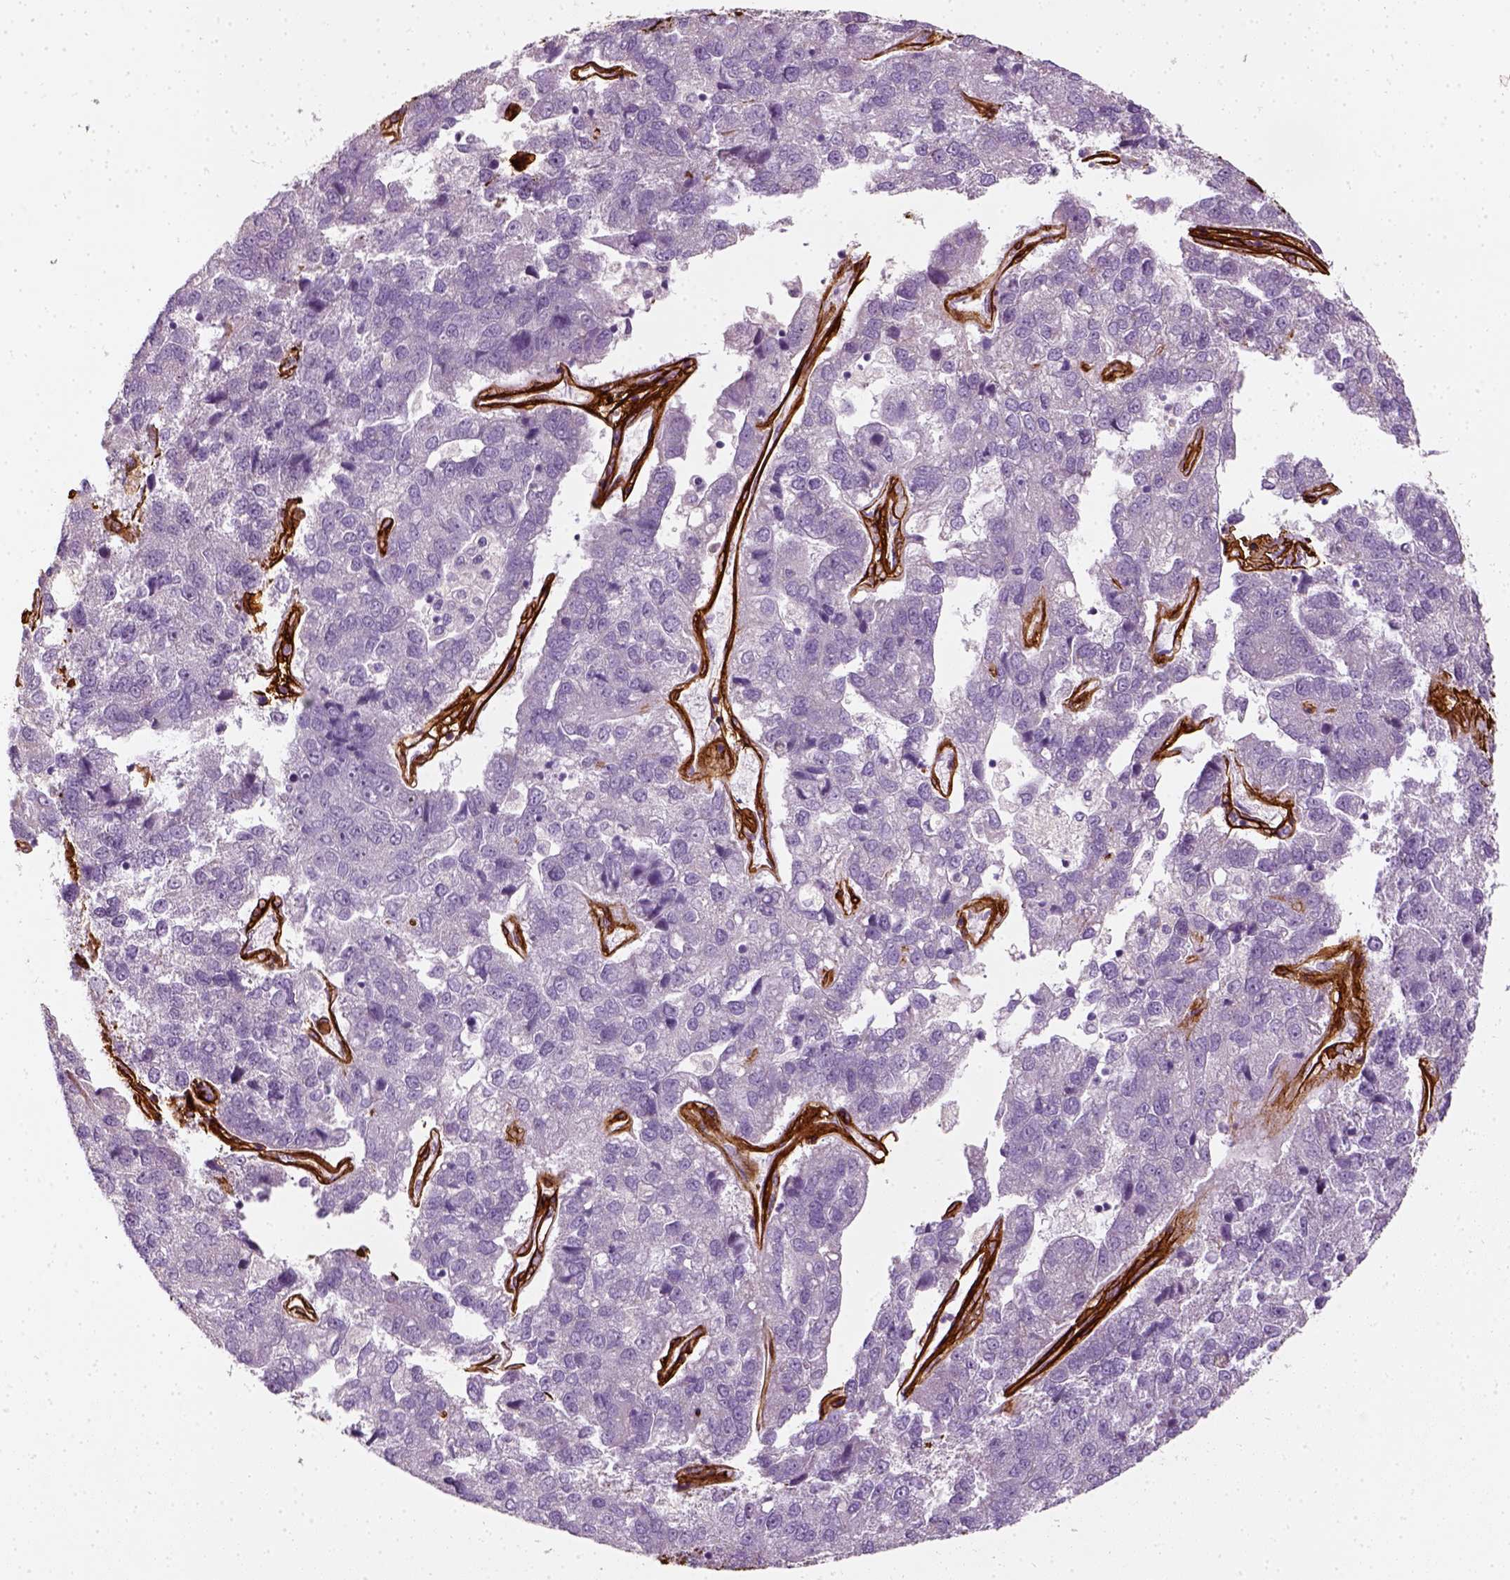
{"staining": {"intensity": "negative", "quantity": "none", "location": "none"}, "tissue": "pancreatic cancer", "cell_type": "Tumor cells", "image_type": "cancer", "snomed": [{"axis": "morphology", "description": "Adenocarcinoma, NOS"}, {"axis": "topography", "description": "Pancreas"}], "caption": "DAB (3,3'-diaminobenzidine) immunohistochemical staining of pancreatic adenocarcinoma displays no significant expression in tumor cells. The staining was performed using DAB to visualize the protein expression in brown, while the nuclei were stained in blue with hematoxylin (Magnification: 20x).", "gene": "COL6A2", "patient": {"sex": "female", "age": 61}}